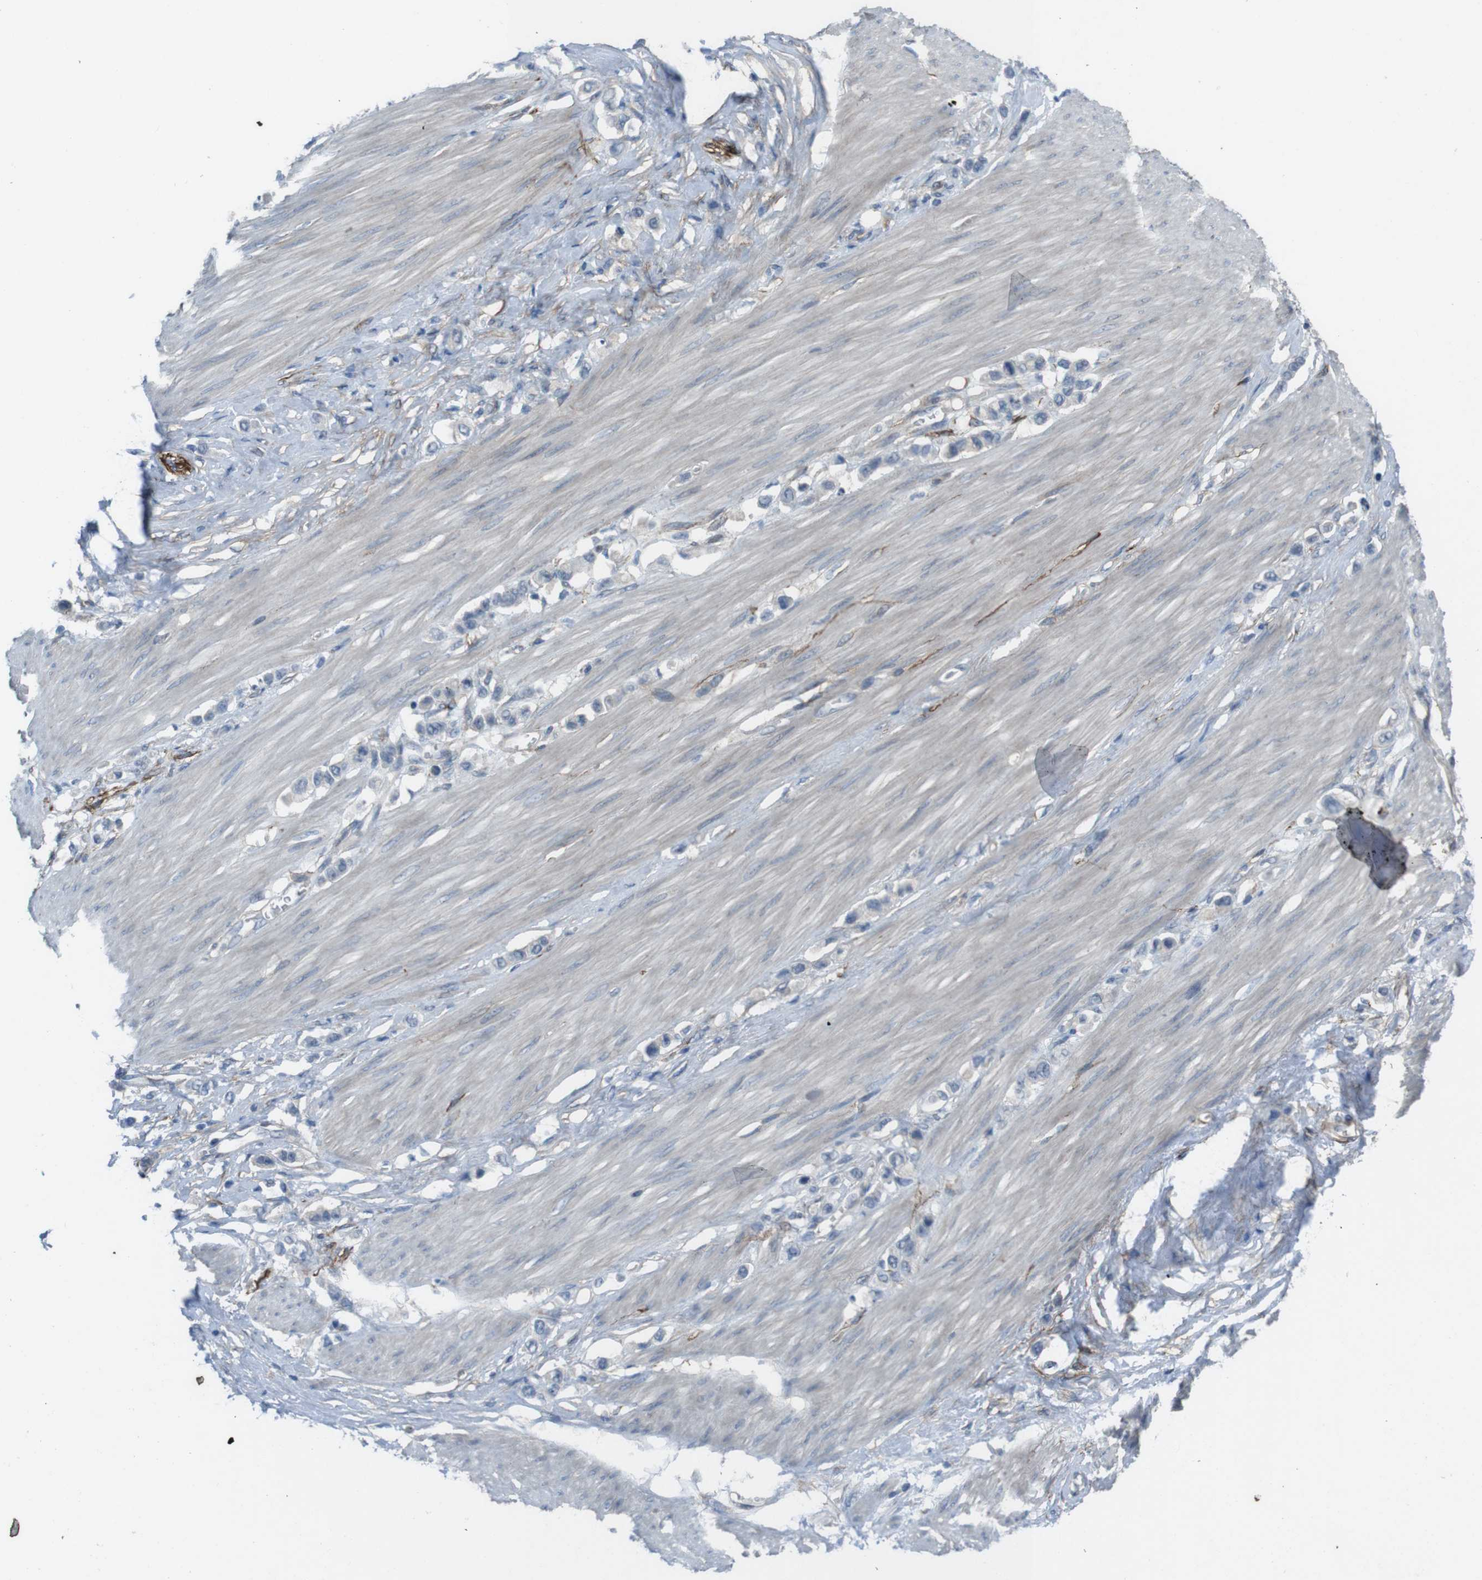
{"staining": {"intensity": "negative", "quantity": "none", "location": "none"}, "tissue": "stomach cancer", "cell_type": "Tumor cells", "image_type": "cancer", "snomed": [{"axis": "morphology", "description": "Adenocarcinoma, NOS"}, {"axis": "topography", "description": "Stomach"}], "caption": "The micrograph exhibits no significant positivity in tumor cells of stomach adenocarcinoma.", "gene": "ANK2", "patient": {"sex": "female", "age": 65}}